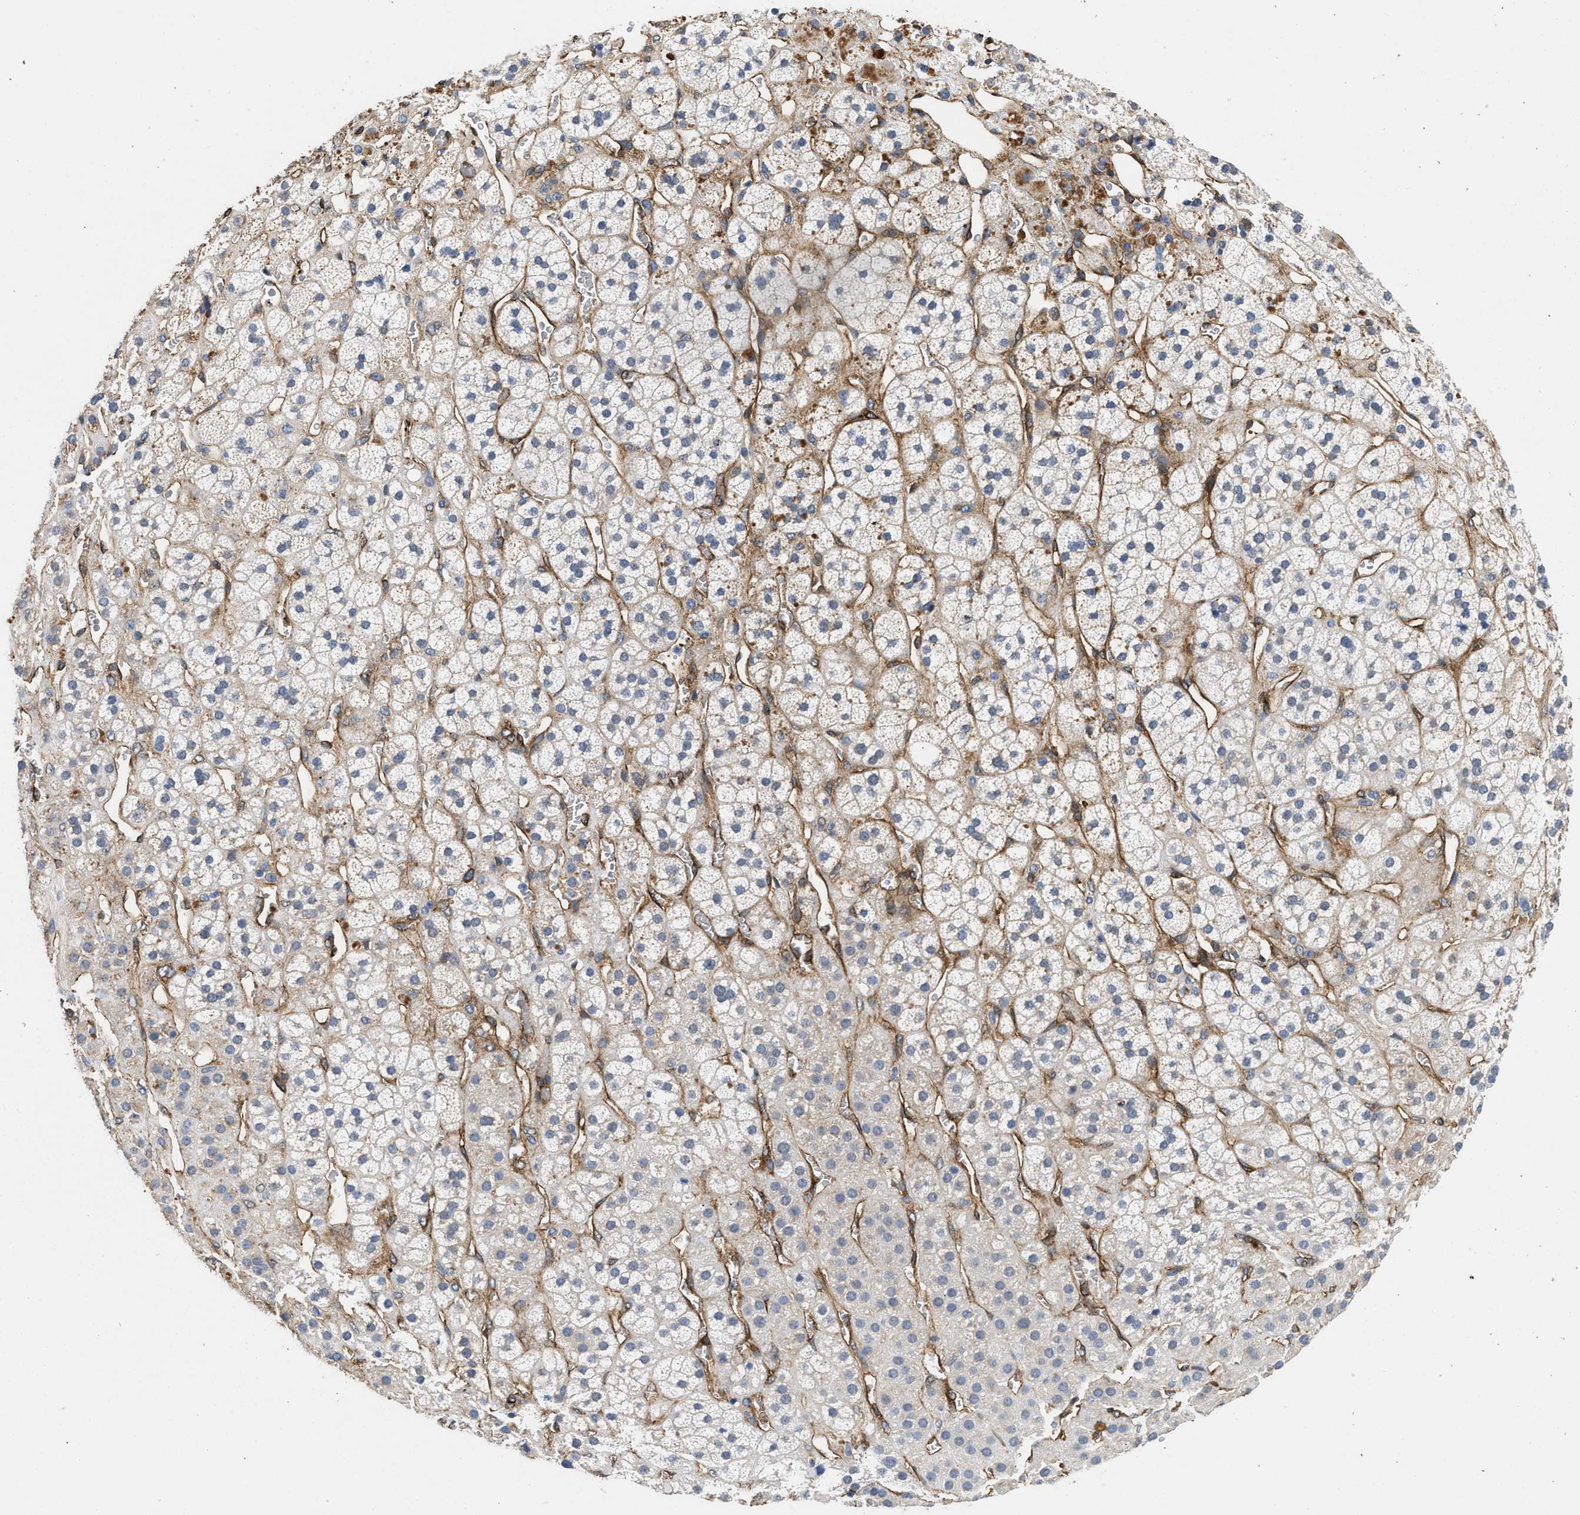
{"staining": {"intensity": "weak", "quantity": "25%-75%", "location": "cytoplasmic/membranous"}, "tissue": "adrenal gland", "cell_type": "Glandular cells", "image_type": "normal", "snomed": [{"axis": "morphology", "description": "Normal tissue, NOS"}, {"axis": "topography", "description": "Adrenal gland"}], "caption": "The histopathology image exhibits immunohistochemical staining of normal adrenal gland. There is weak cytoplasmic/membranous staining is appreciated in approximately 25%-75% of glandular cells.", "gene": "RAPH1", "patient": {"sex": "male", "age": 56}}